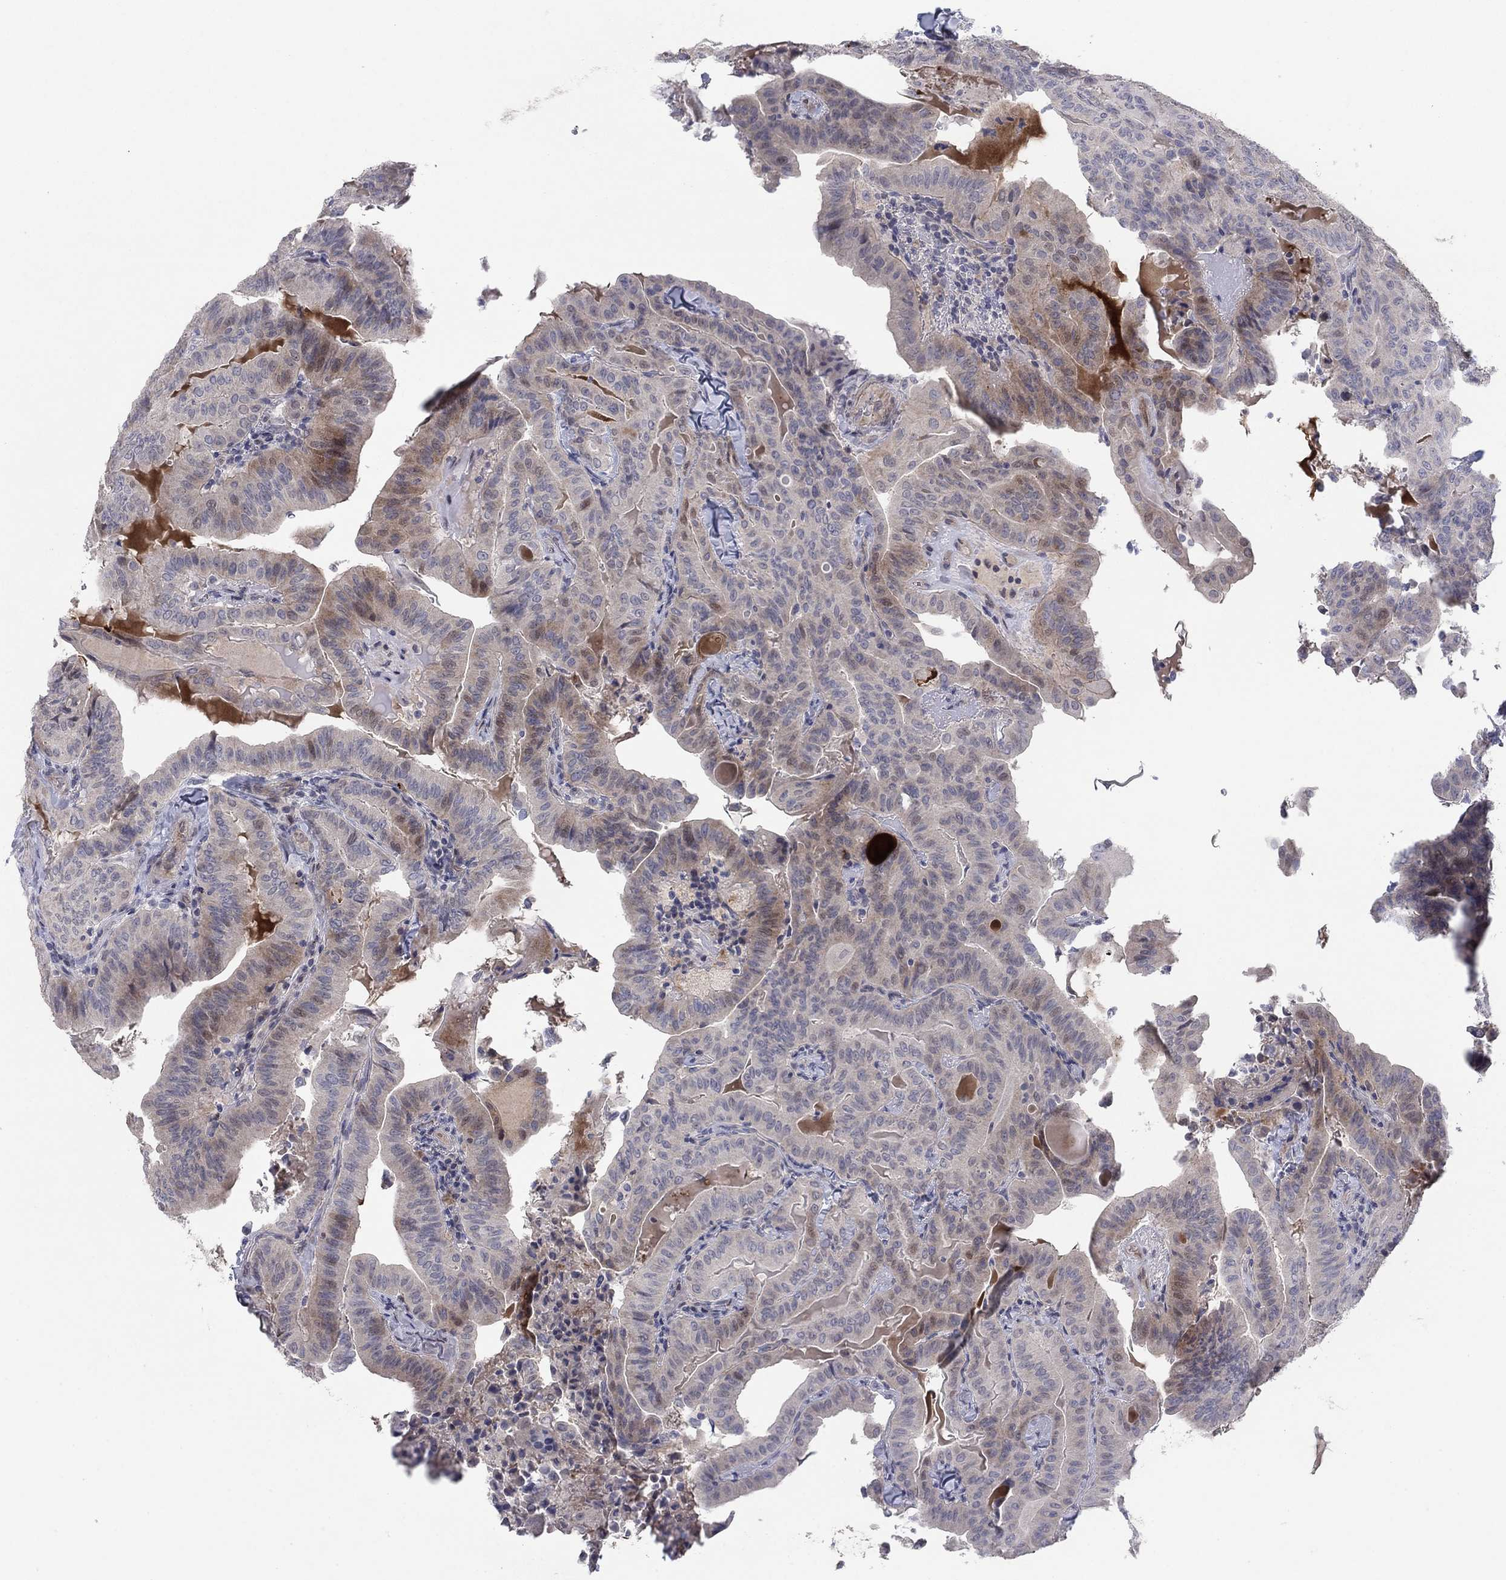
{"staining": {"intensity": "weak", "quantity": "25%-75%", "location": "cytoplasmic/membranous"}, "tissue": "thyroid cancer", "cell_type": "Tumor cells", "image_type": "cancer", "snomed": [{"axis": "morphology", "description": "Papillary adenocarcinoma, NOS"}, {"axis": "topography", "description": "Thyroid gland"}], "caption": "Protein staining by immunohistochemistry (IHC) displays weak cytoplasmic/membranous expression in approximately 25%-75% of tumor cells in papillary adenocarcinoma (thyroid).", "gene": "AMN1", "patient": {"sex": "female", "age": 68}}